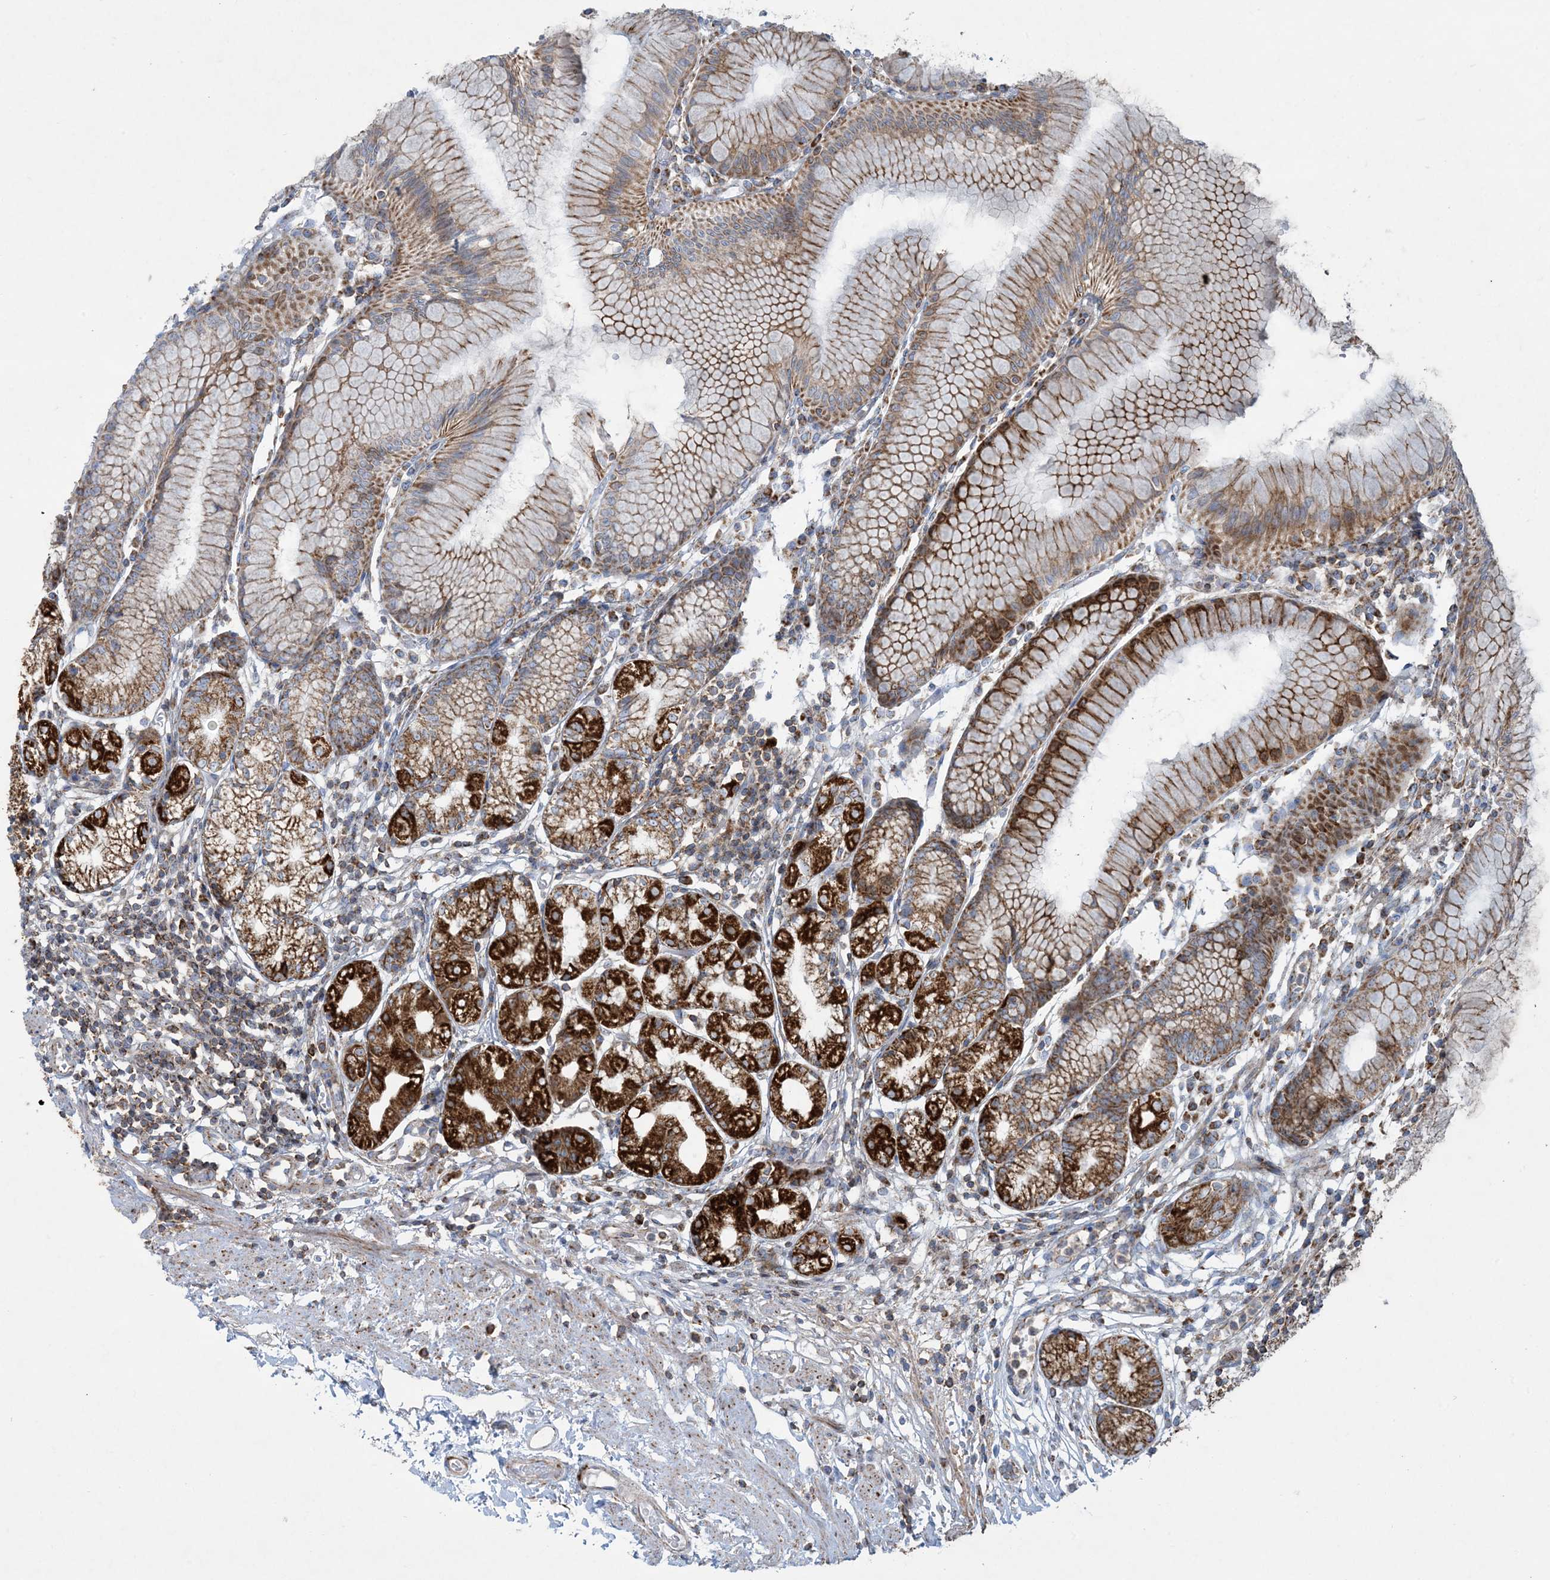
{"staining": {"intensity": "strong", "quantity": ">75%", "location": "cytoplasmic/membranous"}, "tissue": "stomach", "cell_type": "Glandular cells", "image_type": "normal", "snomed": [{"axis": "morphology", "description": "Normal tissue, NOS"}, {"axis": "topography", "description": "Stomach"}], "caption": "A brown stain shows strong cytoplasmic/membranous staining of a protein in glandular cells of unremarkable stomach. (DAB IHC with brightfield microscopy, high magnification).", "gene": "BEND4", "patient": {"sex": "female", "age": 57}}